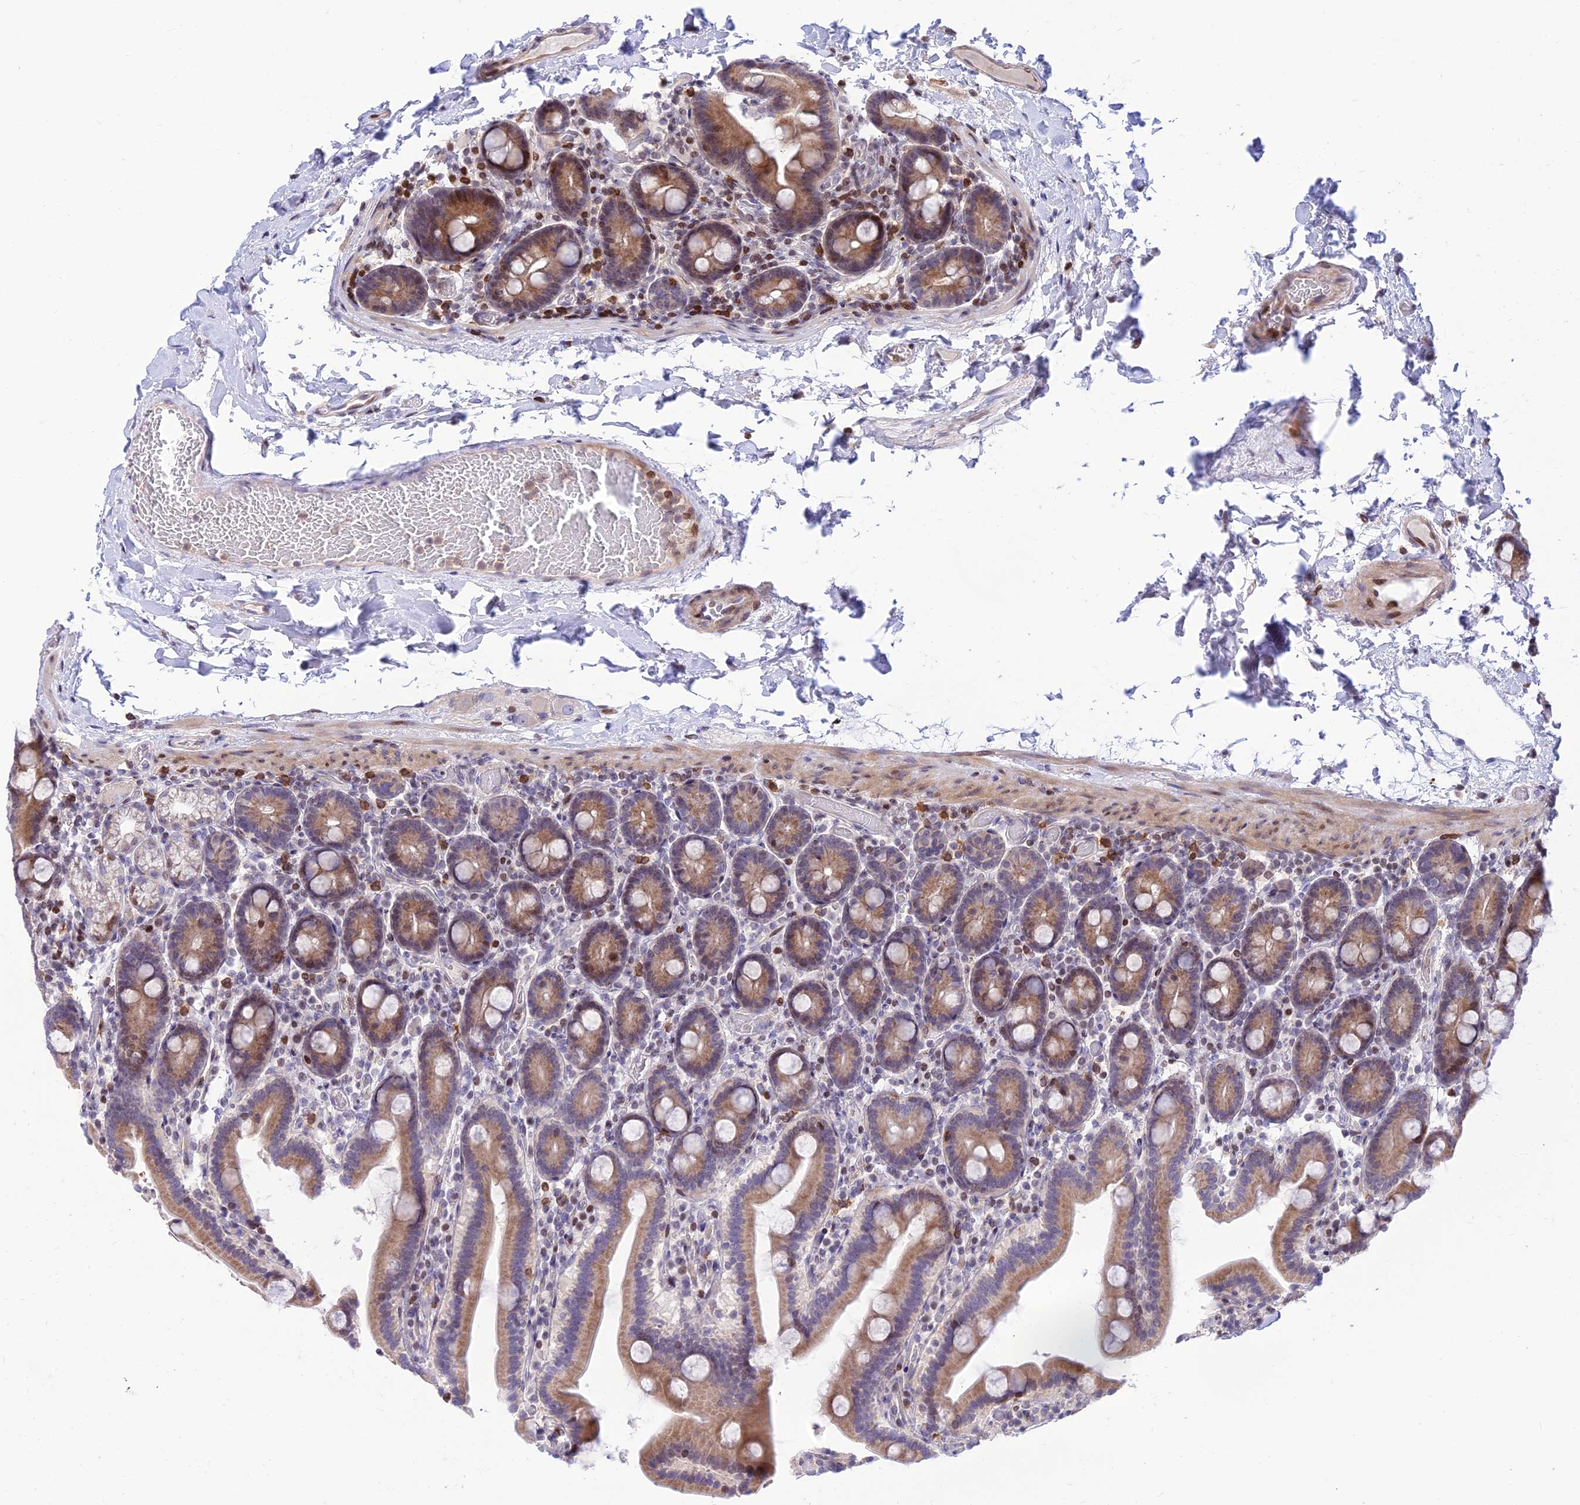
{"staining": {"intensity": "moderate", "quantity": ">75%", "location": "cytoplasmic/membranous"}, "tissue": "duodenum", "cell_type": "Glandular cells", "image_type": "normal", "snomed": [{"axis": "morphology", "description": "Normal tissue, NOS"}, {"axis": "topography", "description": "Duodenum"}], "caption": "Protein expression by IHC reveals moderate cytoplasmic/membranous expression in approximately >75% of glandular cells in unremarkable duodenum. (Stains: DAB in brown, nuclei in blue, Microscopy: brightfield microscopy at high magnification).", "gene": "FAM186B", "patient": {"sex": "male", "age": 55}}